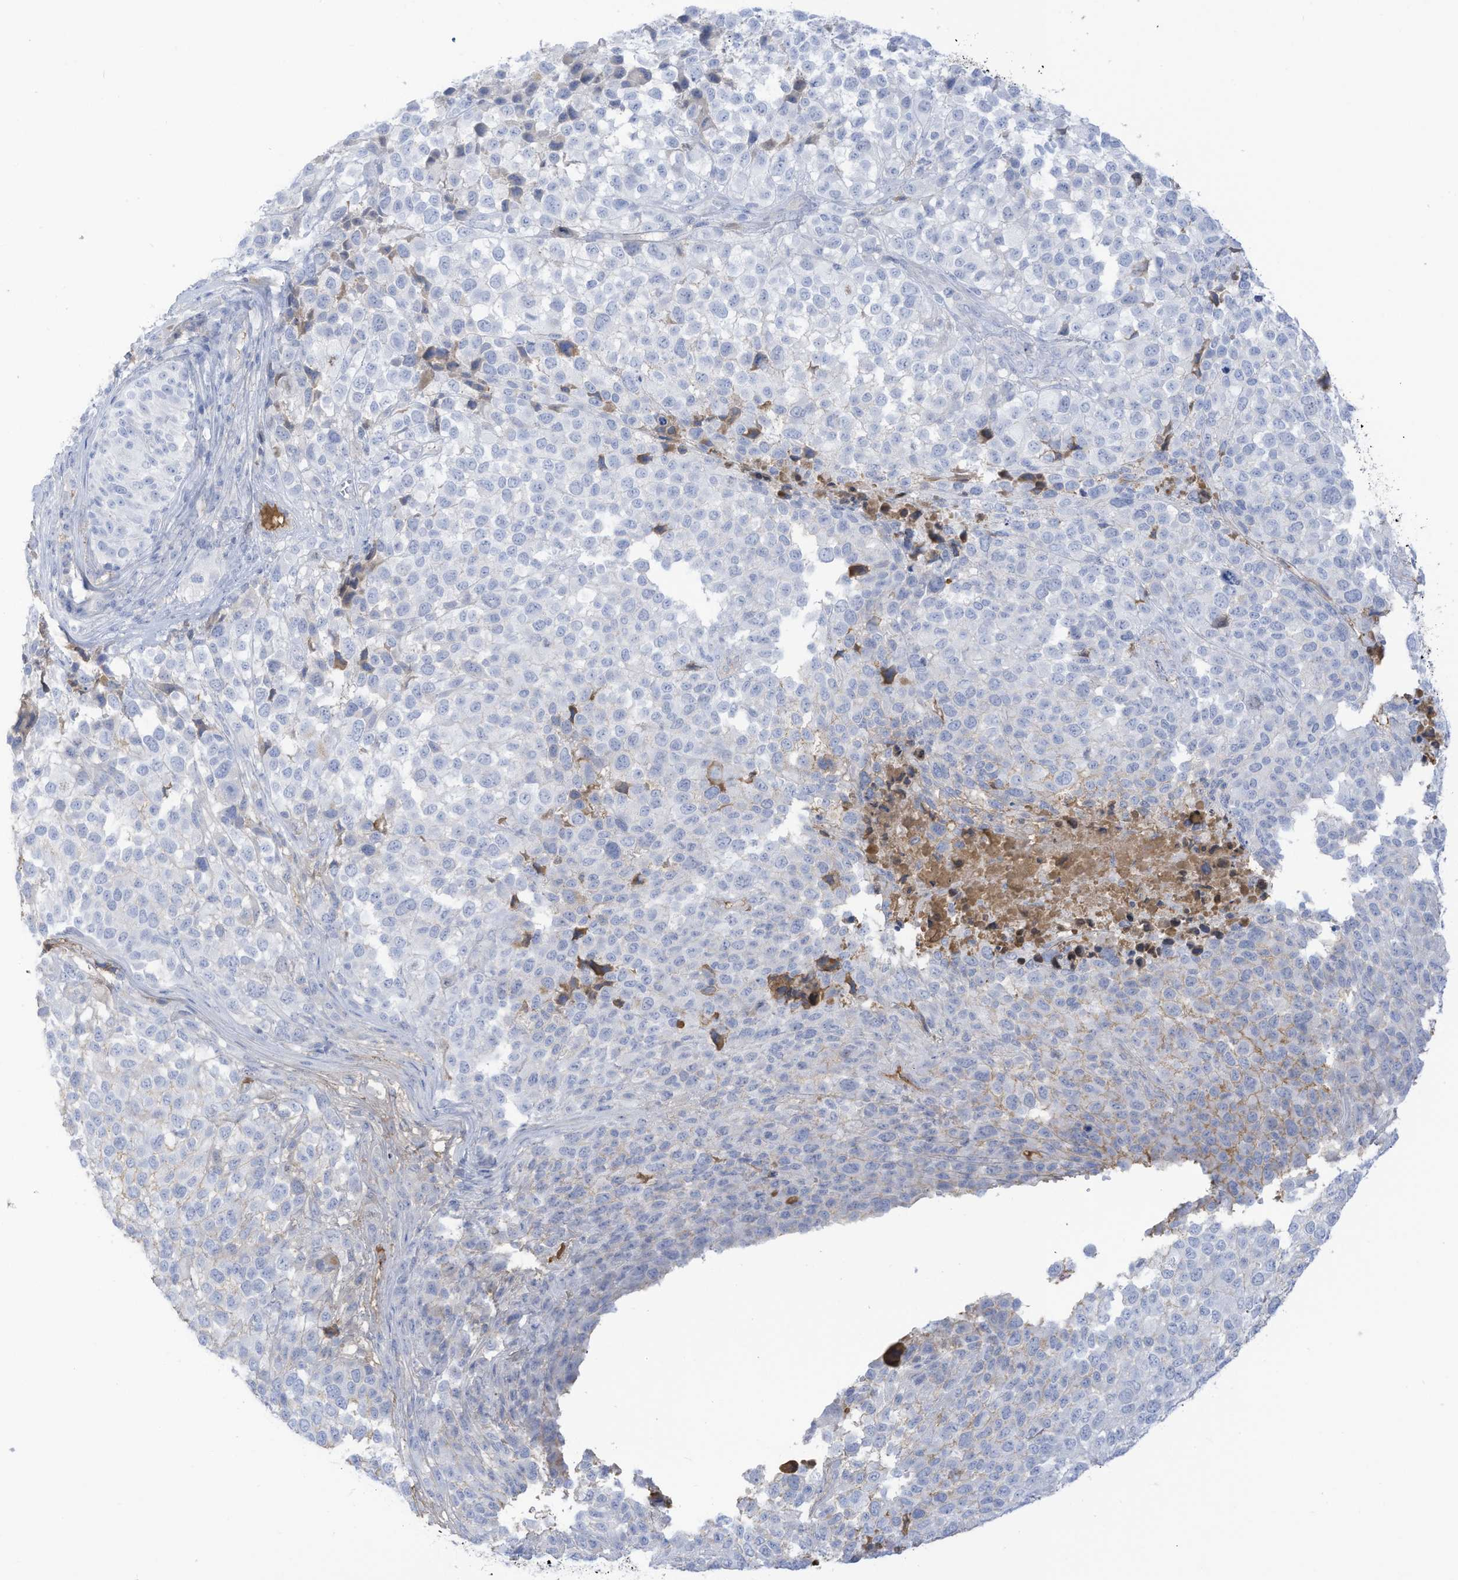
{"staining": {"intensity": "negative", "quantity": "none", "location": "none"}, "tissue": "melanoma", "cell_type": "Tumor cells", "image_type": "cancer", "snomed": [{"axis": "morphology", "description": "Malignant melanoma, NOS"}, {"axis": "topography", "description": "Skin of trunk"}], "caption": "The IHC image has no significant positivity in tumor cells of malignant melanoma tissue.", "gene": "HSD17B13", "patient": {"sex": "male", "age": 71}}